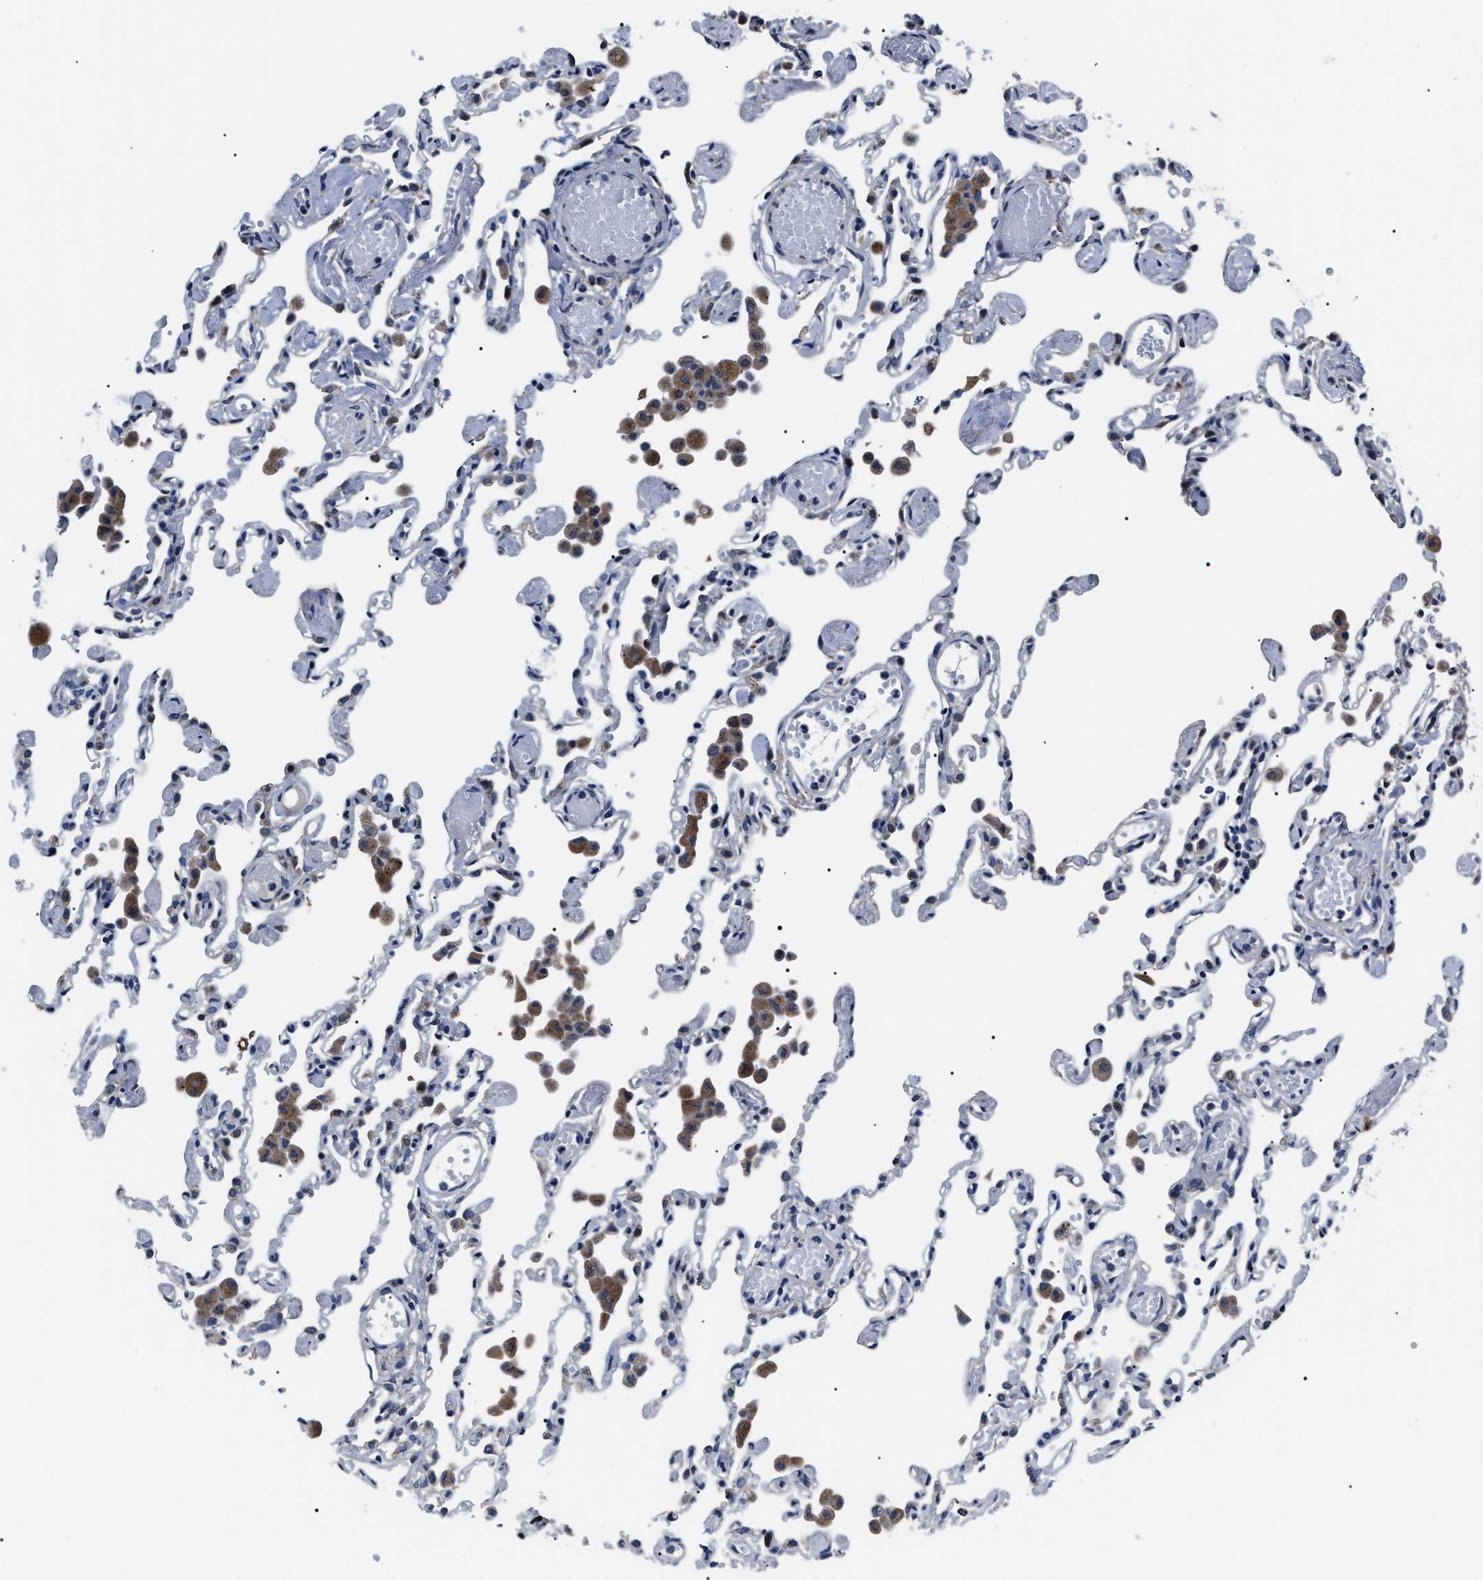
{"staining": {"intensity": "negative", "quantity": "none", "location": "none"}, "tissue": "lung", "cell_type": "Alveolar cells", "image_type": "normal", "snomed": [{"axis": "morphology", "description": "Normal tissue, NOS"}, {"axis": "topography", "description": "Bronchus"}, {"axis": "topography", "description": "Lung"}], "caption": "There is no significant expression in alveolar cells of lung. (Brightfield microscopy of DAB immunohistochemistry at high magnification).", "gene": "LRRC14", "patient": {"sex": "female", "age": 49}}